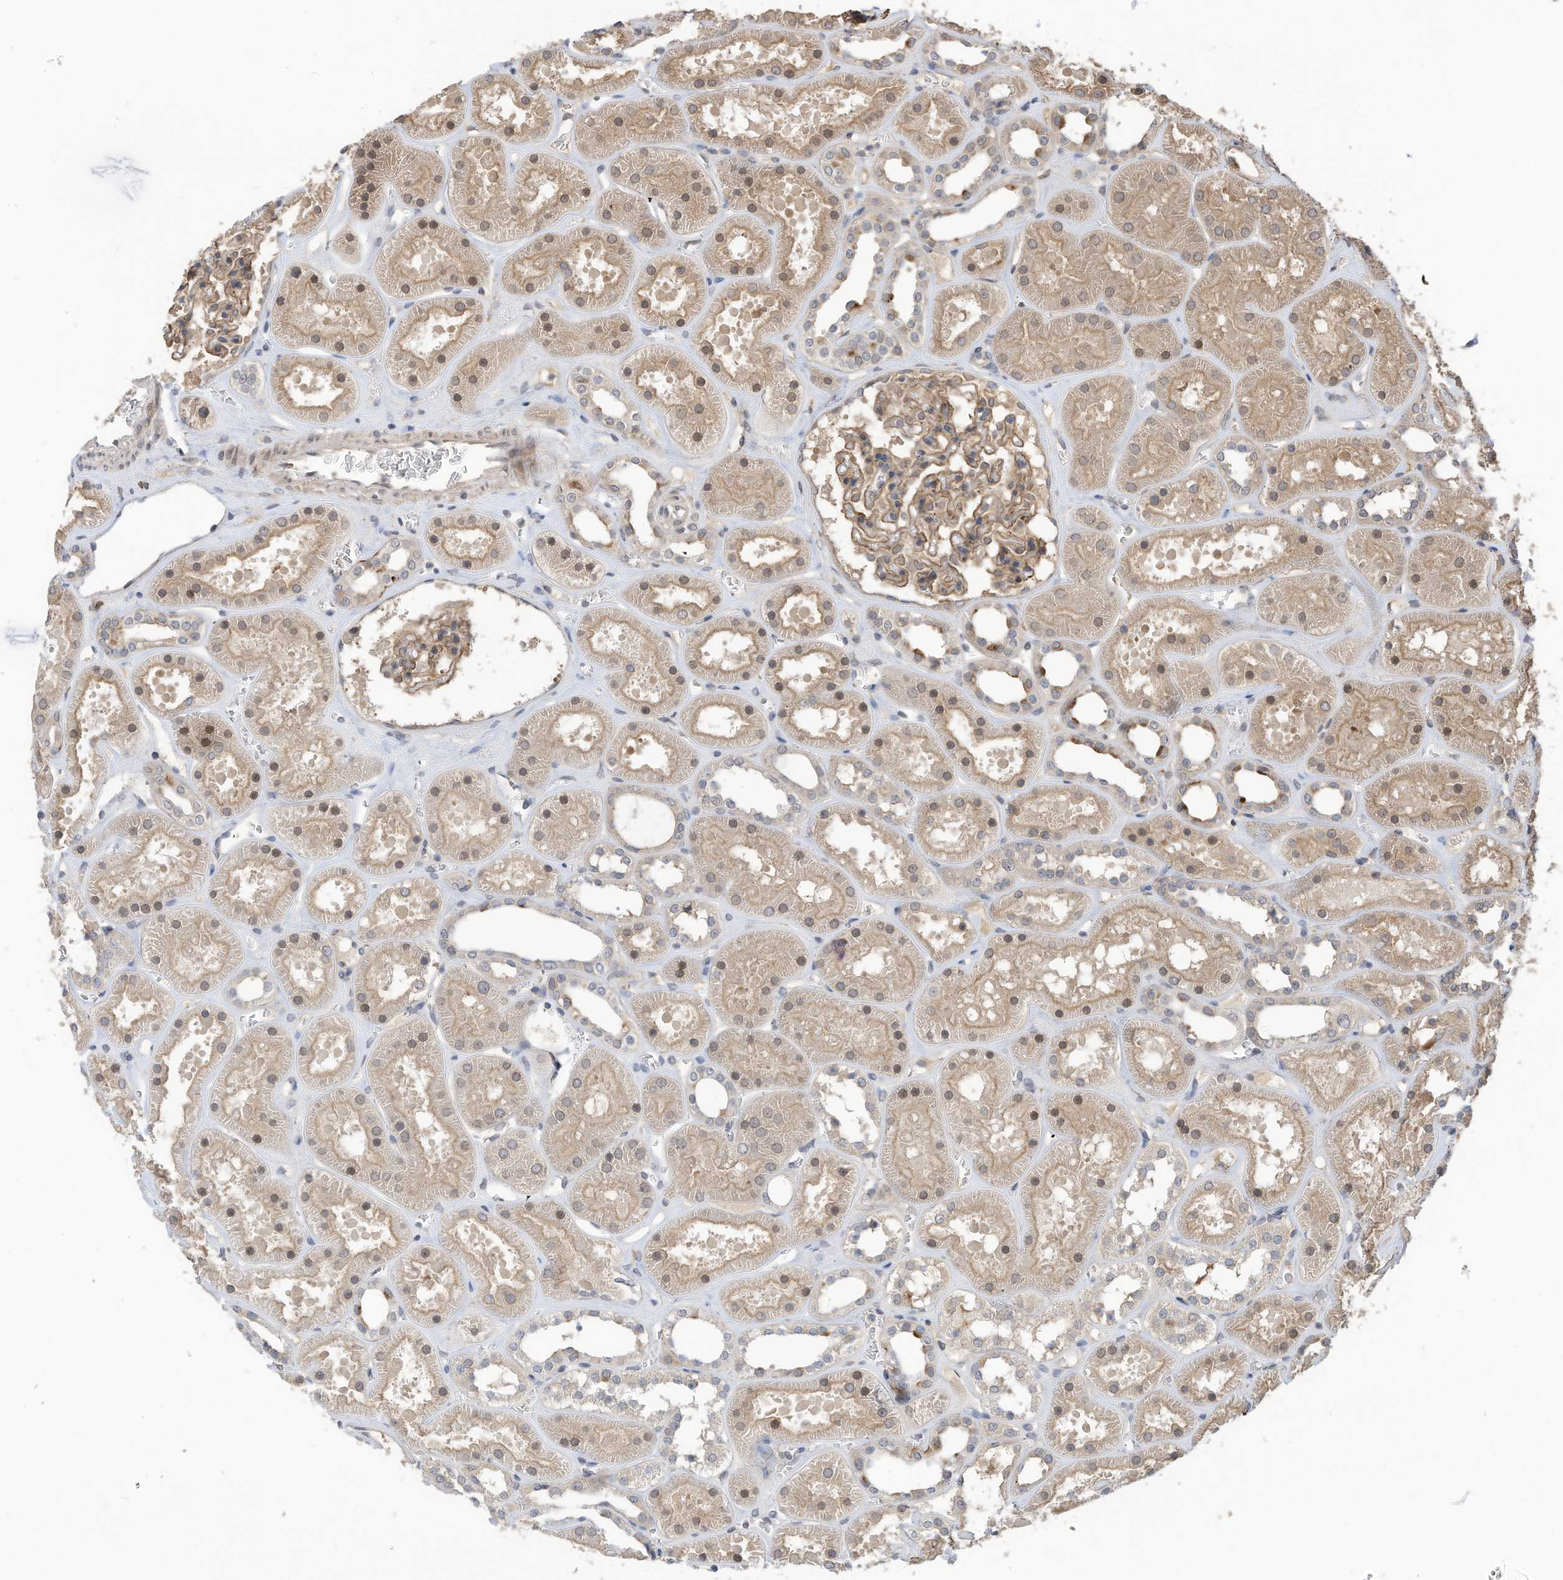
{"staining": {"intensity": "moderate", "quantity": ">75%", "location": "cytoplasmic/membranous"}, "tissue": "kidney", "cell_type": "Cells in glomeruli", "image_type": "normal", "snomed": [{"axis": "morphology", "description": "Normal tissue, NOS"}, {"axis": "topography", "description": "Kidney"}], "caption": "Immunohistochemistry (IHC) staining of benign kidney, which demonstrates medium levels of moderate cytoplasmic/membranous positivity in about >75% of cells in glomeruli indicating moderate cytoplasmic/membranous protein positivity. The staining was performed using DAB (3,3'-diaminobenzidine) (brown) for protein detection and nuclei were counterstained in hematoxylin (blue).", "gene": "REC8", "patient": {"sex": "female", "age": 41}}